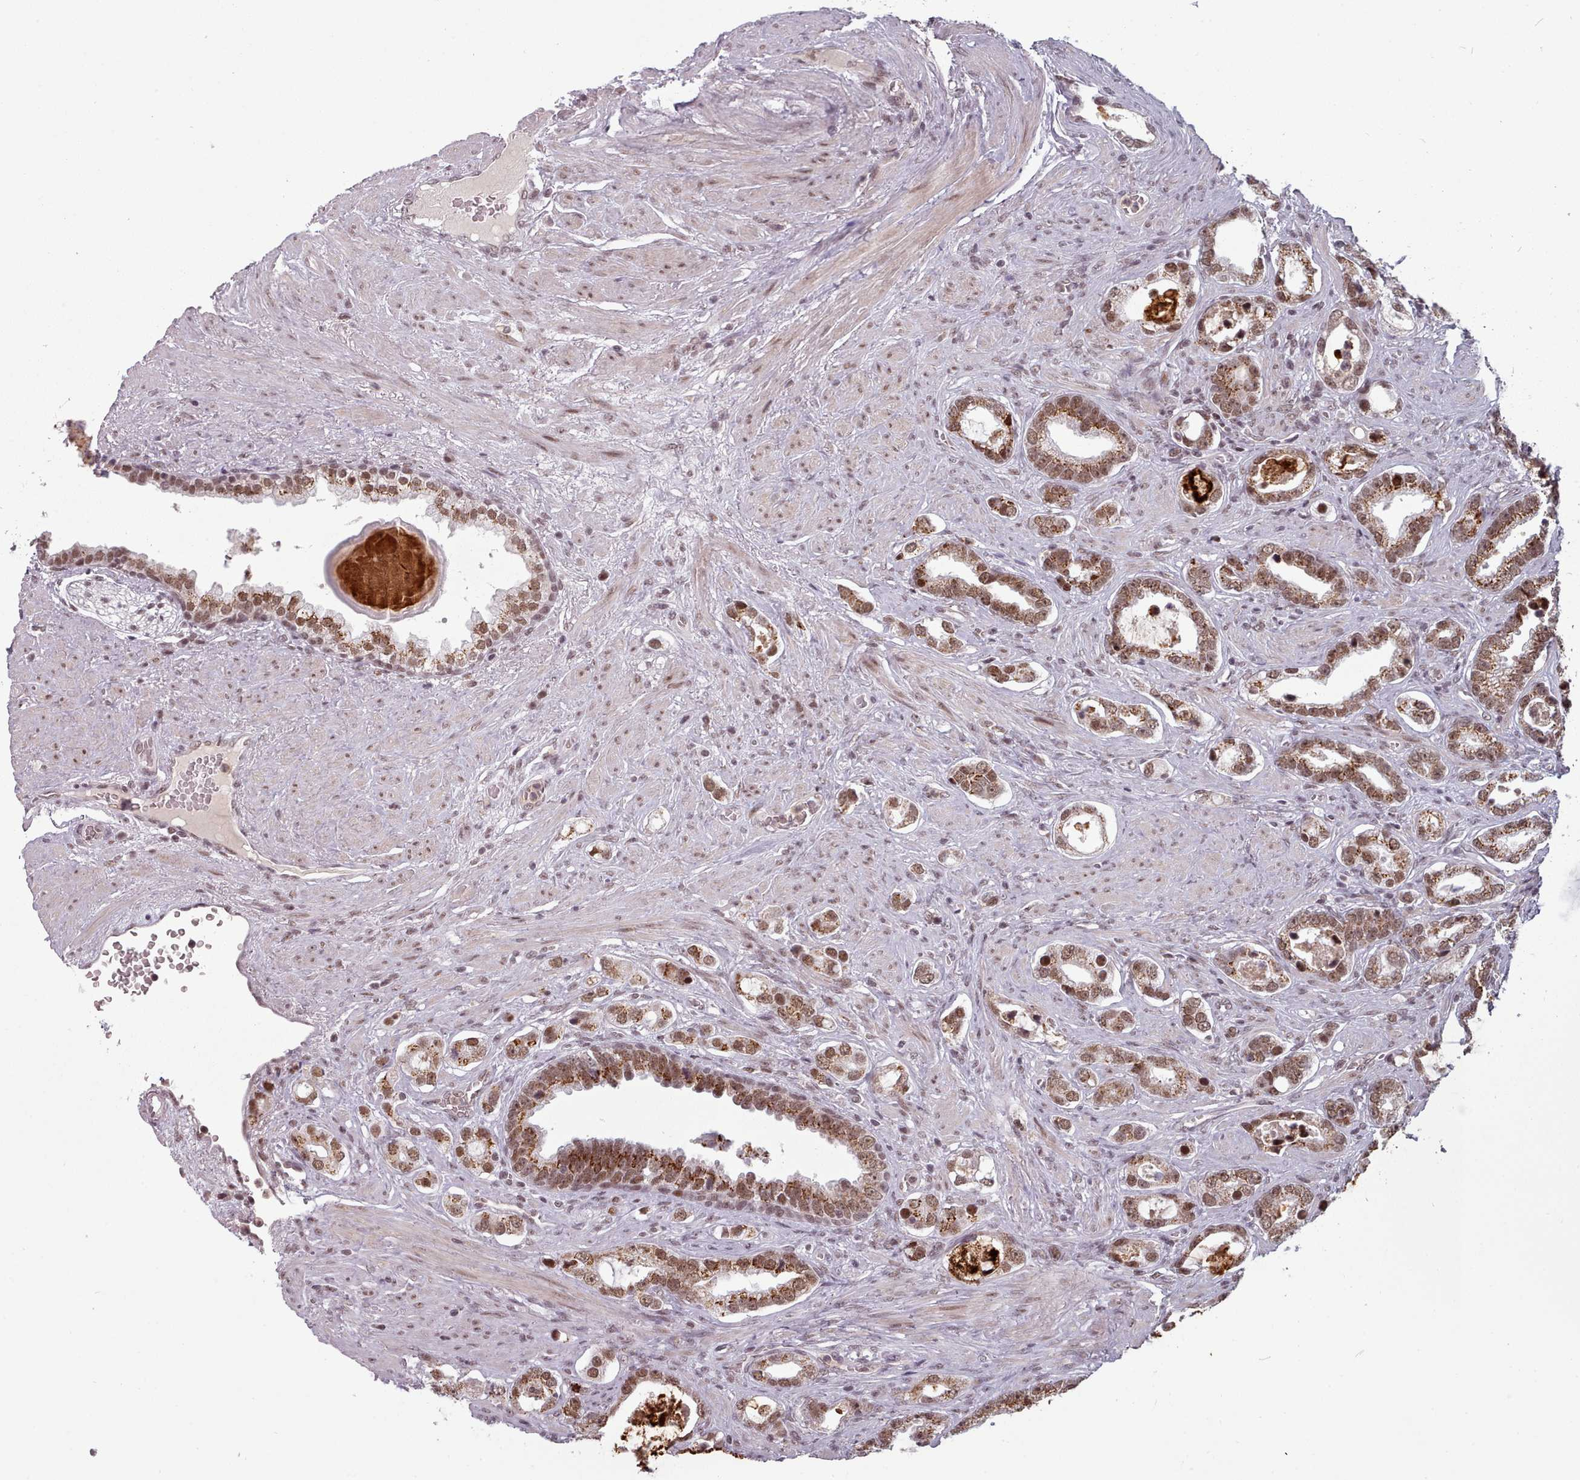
{"staining": {"intensity": "moderate", "quantity": ">75%", "location": "cytoplasmic/membranous,nuclear"}, "tissue": "prostate cancer", "cell_type": "Tumor cells", "image_type": "cancer", "snomed": [{"axis": "morphology", "description": "Adenocarcinoma, High grade"}, {"axis": "topography", "description": "Prostate"}], "caption": "Approximately >75% of tumor cells in prostate cancer demonstrate moderate cytoplasmic/membranous and nuclear protein expression as visualized by brown immunohistochemical staining.", "gene": "SRSF9", "patient": {"sex": "male", "age": 67}}